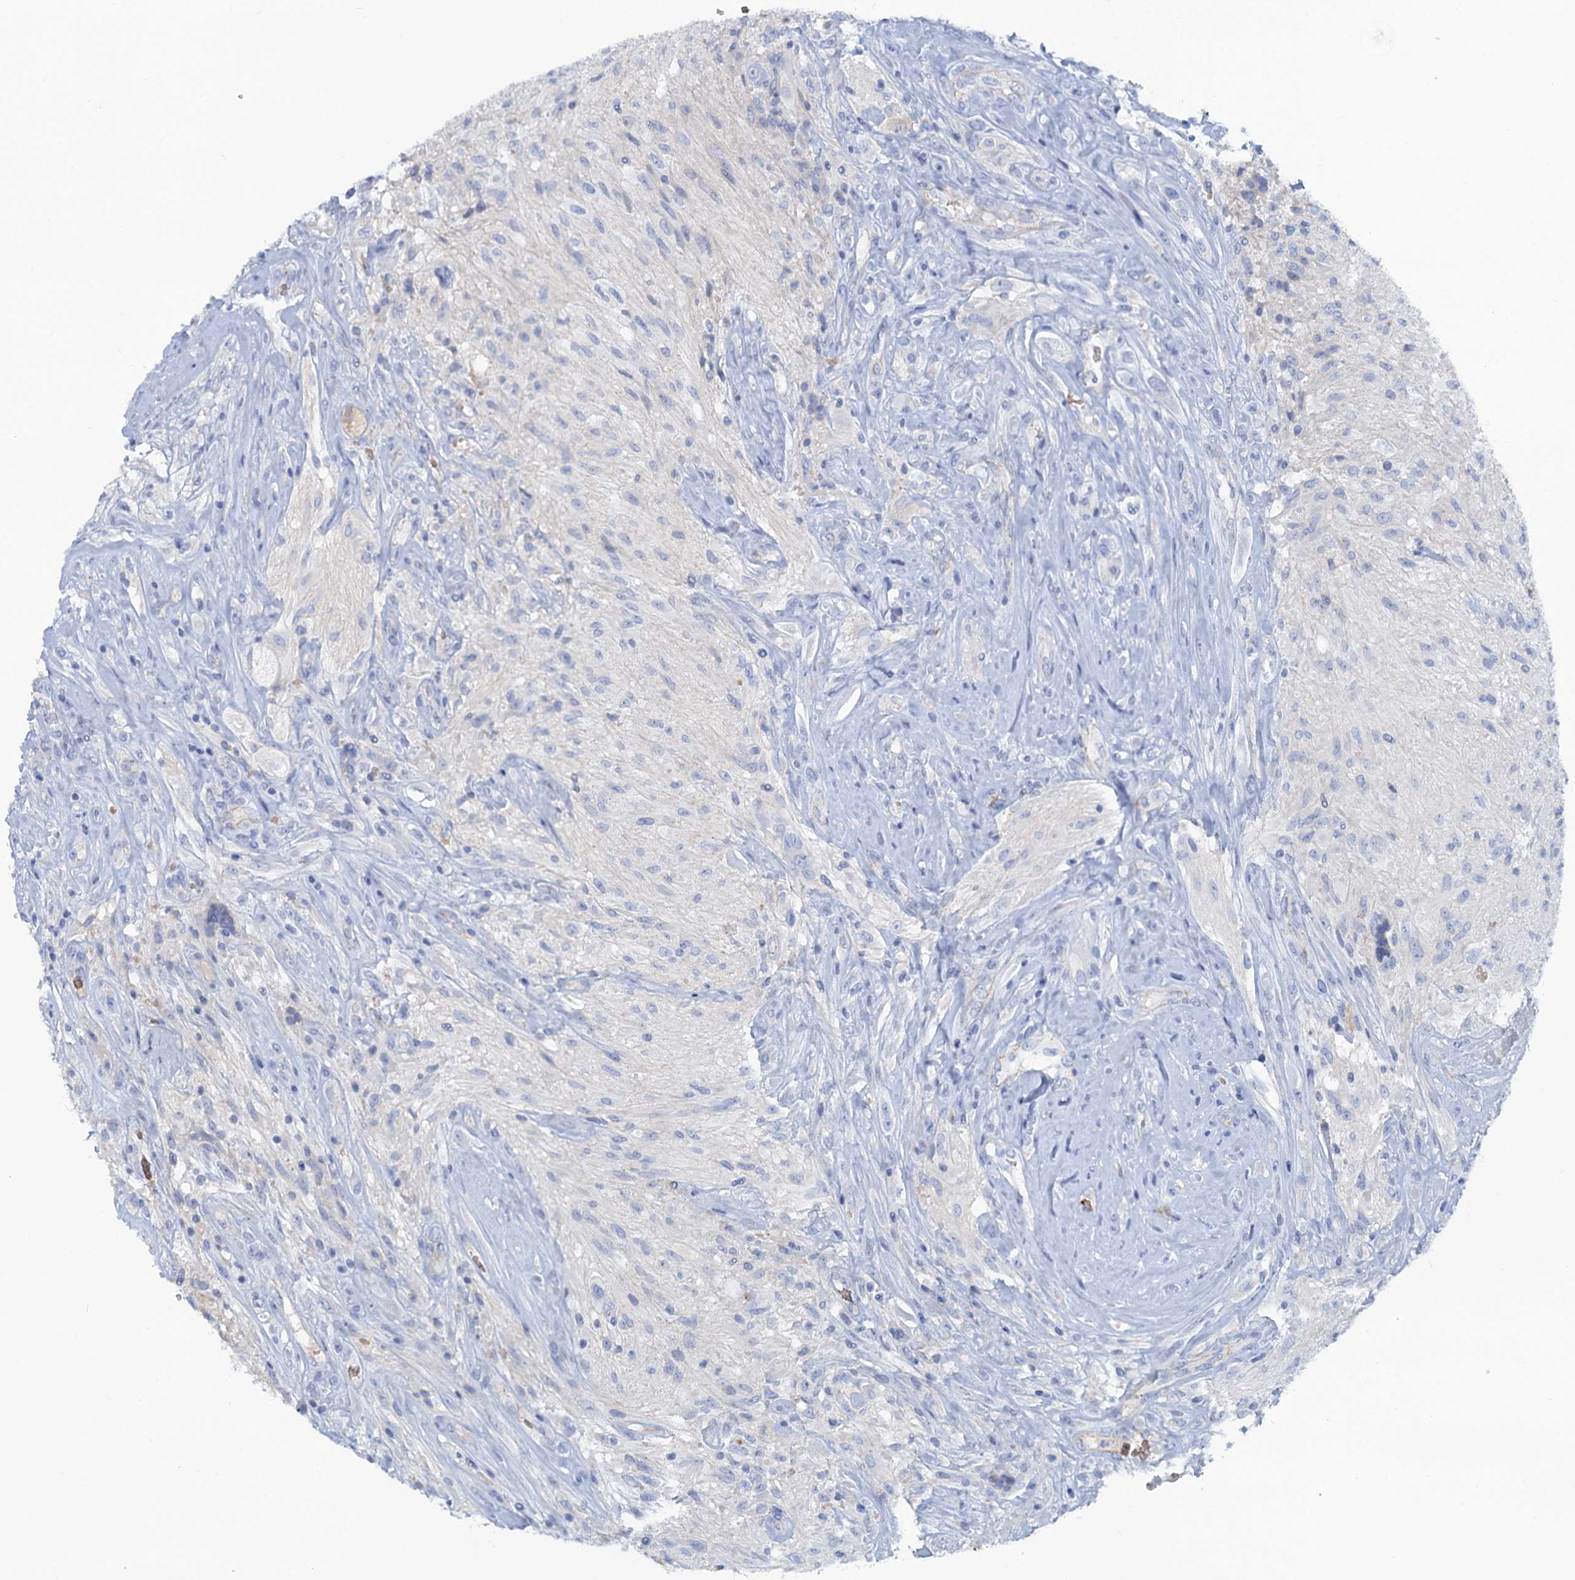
{"staining": {"intensity": "negative", "quantity": "none", "location": "none"}, "tissue": "glioma", "cell_type": "Tumor cells", "image_type": "cancer", "snomed": [{"axis": "morphology", "description": "Glioma, malignant, High grade"}, {"axis": "topography", "description": "Brain"}], "caption": "This is an IHC micrograph of human malignant glioma (high-grade). There is no staining in tumor cells.", "gene": "MYADML2", "patient": {"sex": "male", "age": 56}}